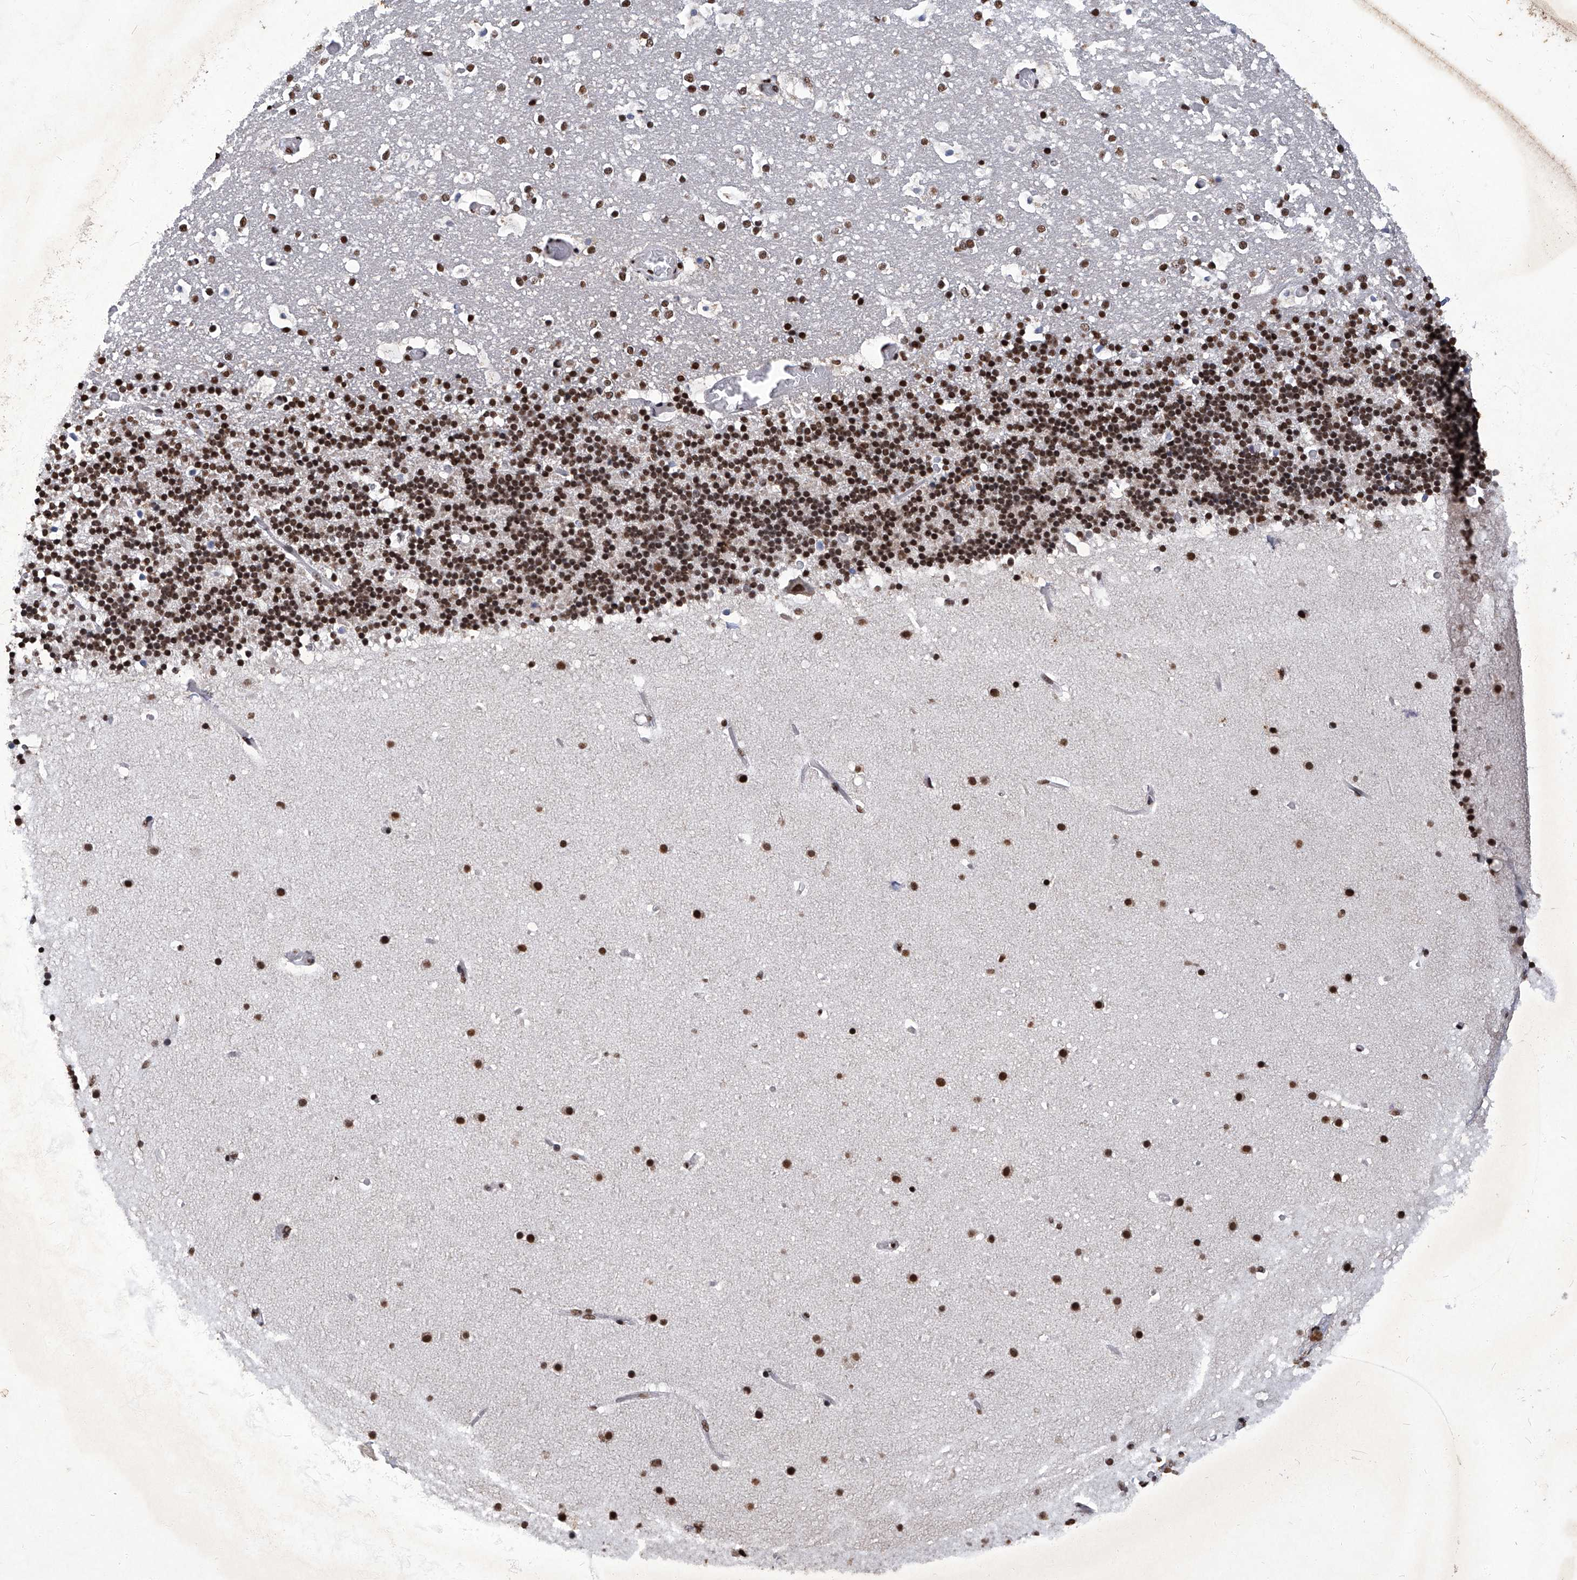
{"staining": {"intensity": "strong", "quantity": ">75%", "location": "nuclear"}, "tissue": "cerebellum", "cell_type": "Cells in granular layer", "image_type": "normal", "snomed": [{"axis": "morphology", "description": "Normal tissue, NOS"}, {"axis": "topography", "description": "Cerebellum"}], "caption": "Immunohistochemical staining of normal cerebellum reveals high levels of strong nuclear positivity in approximately >75% of cells in granular layer.", "gene": "HBP1", "patient": {"sex": "male", "age": 57}}